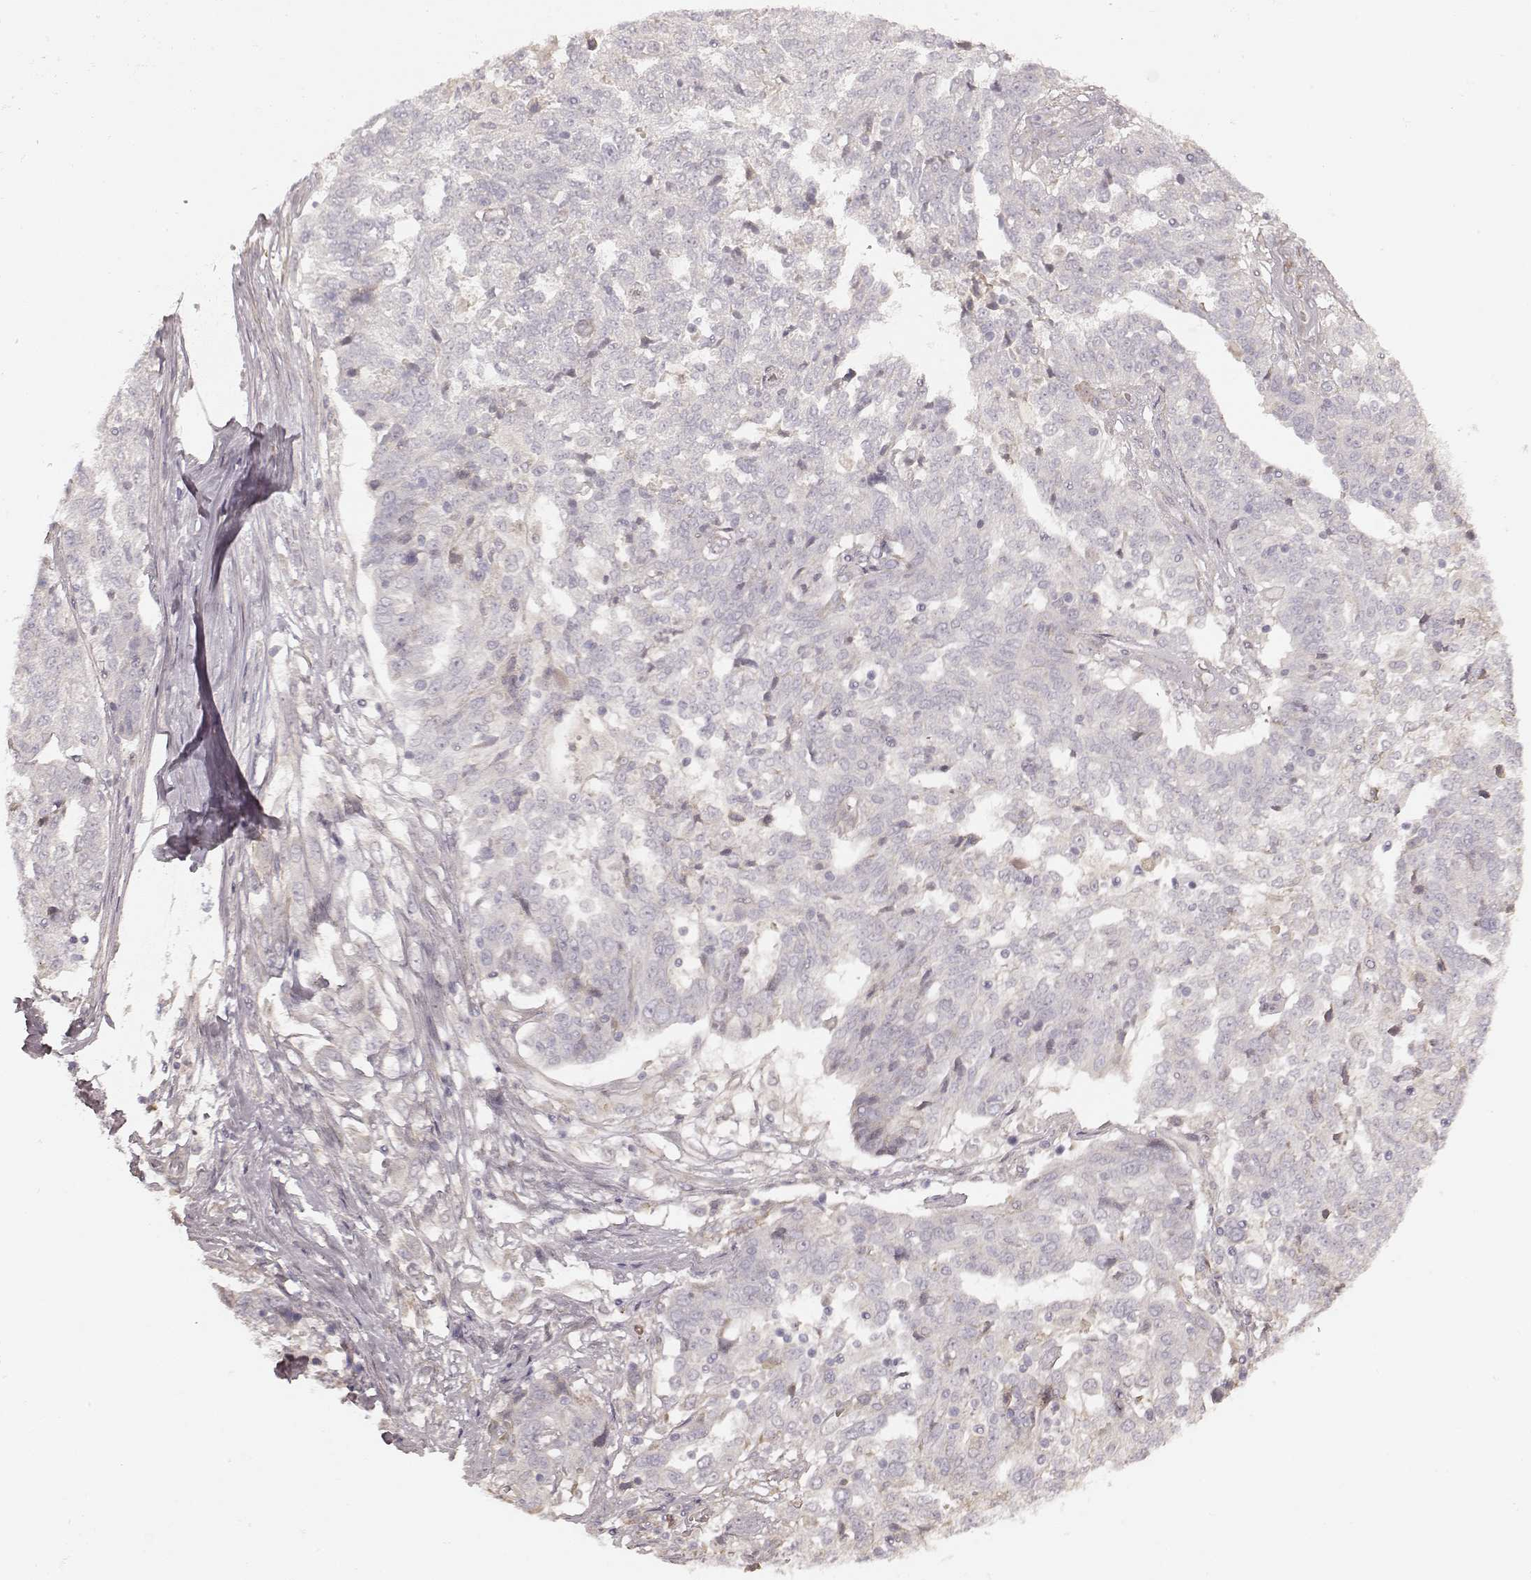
{"staining": {"intensity": "negative", "quantity": "none", "location": "none"}, "tissue": "ovarian cancer", "cell_type": "Tumor cells", "image_type": "cancer", "snomed": [{"axis": "morphology", "description": "Cystadenocarcinoma, serous, NOS"}, {"axis": "topography", "description": "Ovary"}], "caption": "Immunohistochemical staining of human ovarian cancer (serous cystadenocarcinoma) exhibits no significant staining in tumor cells.", "gene": "KCNJ9", "patient": {"sex": "female", "age": 67}}